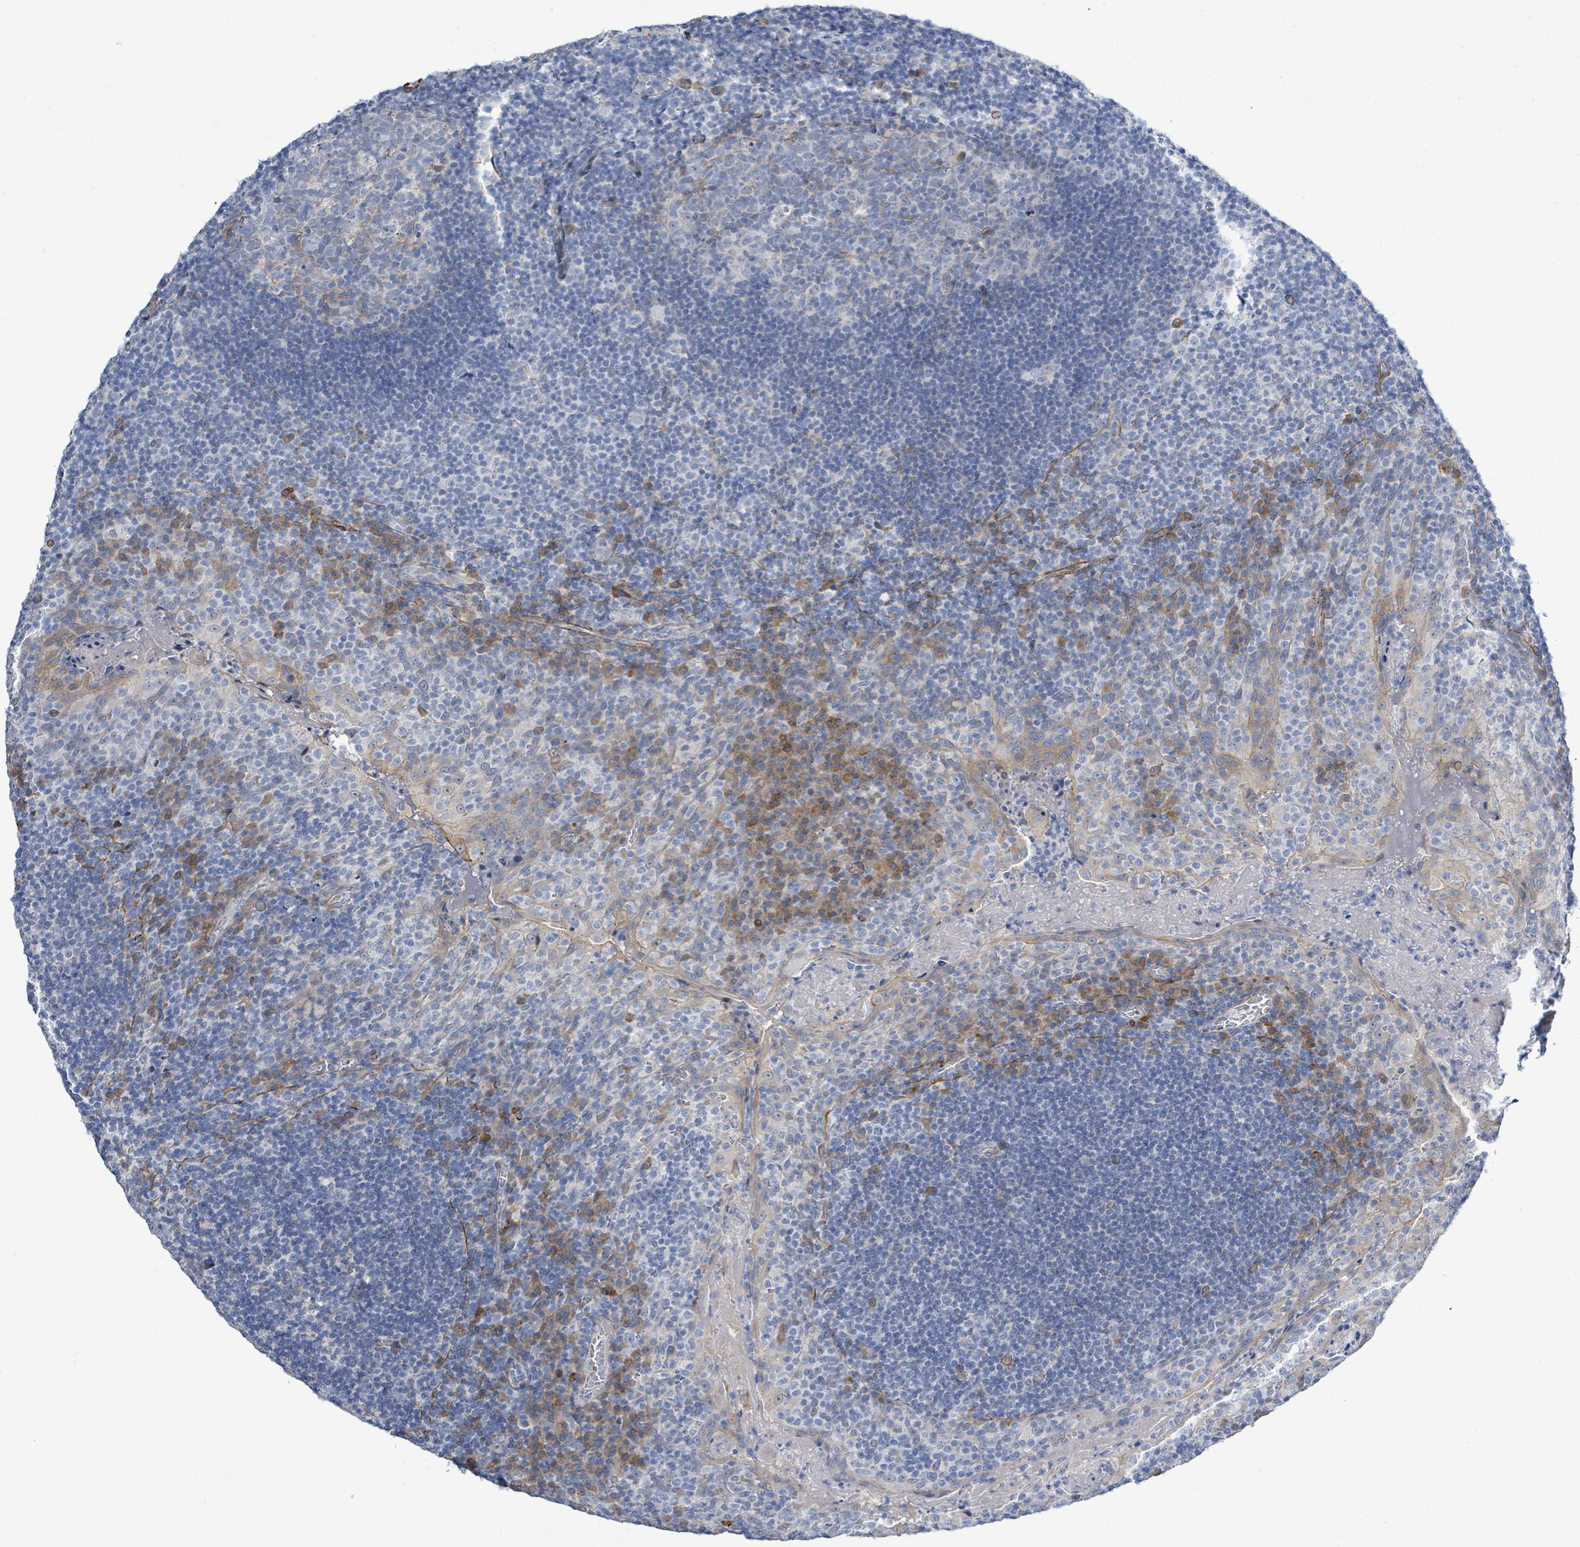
{"staining": {"intensity": "weak", "quantity": "<25%", "location": "cytoplasmic/membranous"}, "tissue": "tonsil", "cell_type": "Germinal center cells", "image_type": "normal", "snomed": [{"axis": "morphology", "description": "Normal tissue, NOS"}, {"axis": "topography", "description": "Tonsil"}], "caption": "Immunohistochemistry micrograph of normal human tonsil stained for a protein (brown), which reveals no staining in germinal center cells.", "gene": "DMRTC1B", "patient": {"sex": "male", "age": 17}}